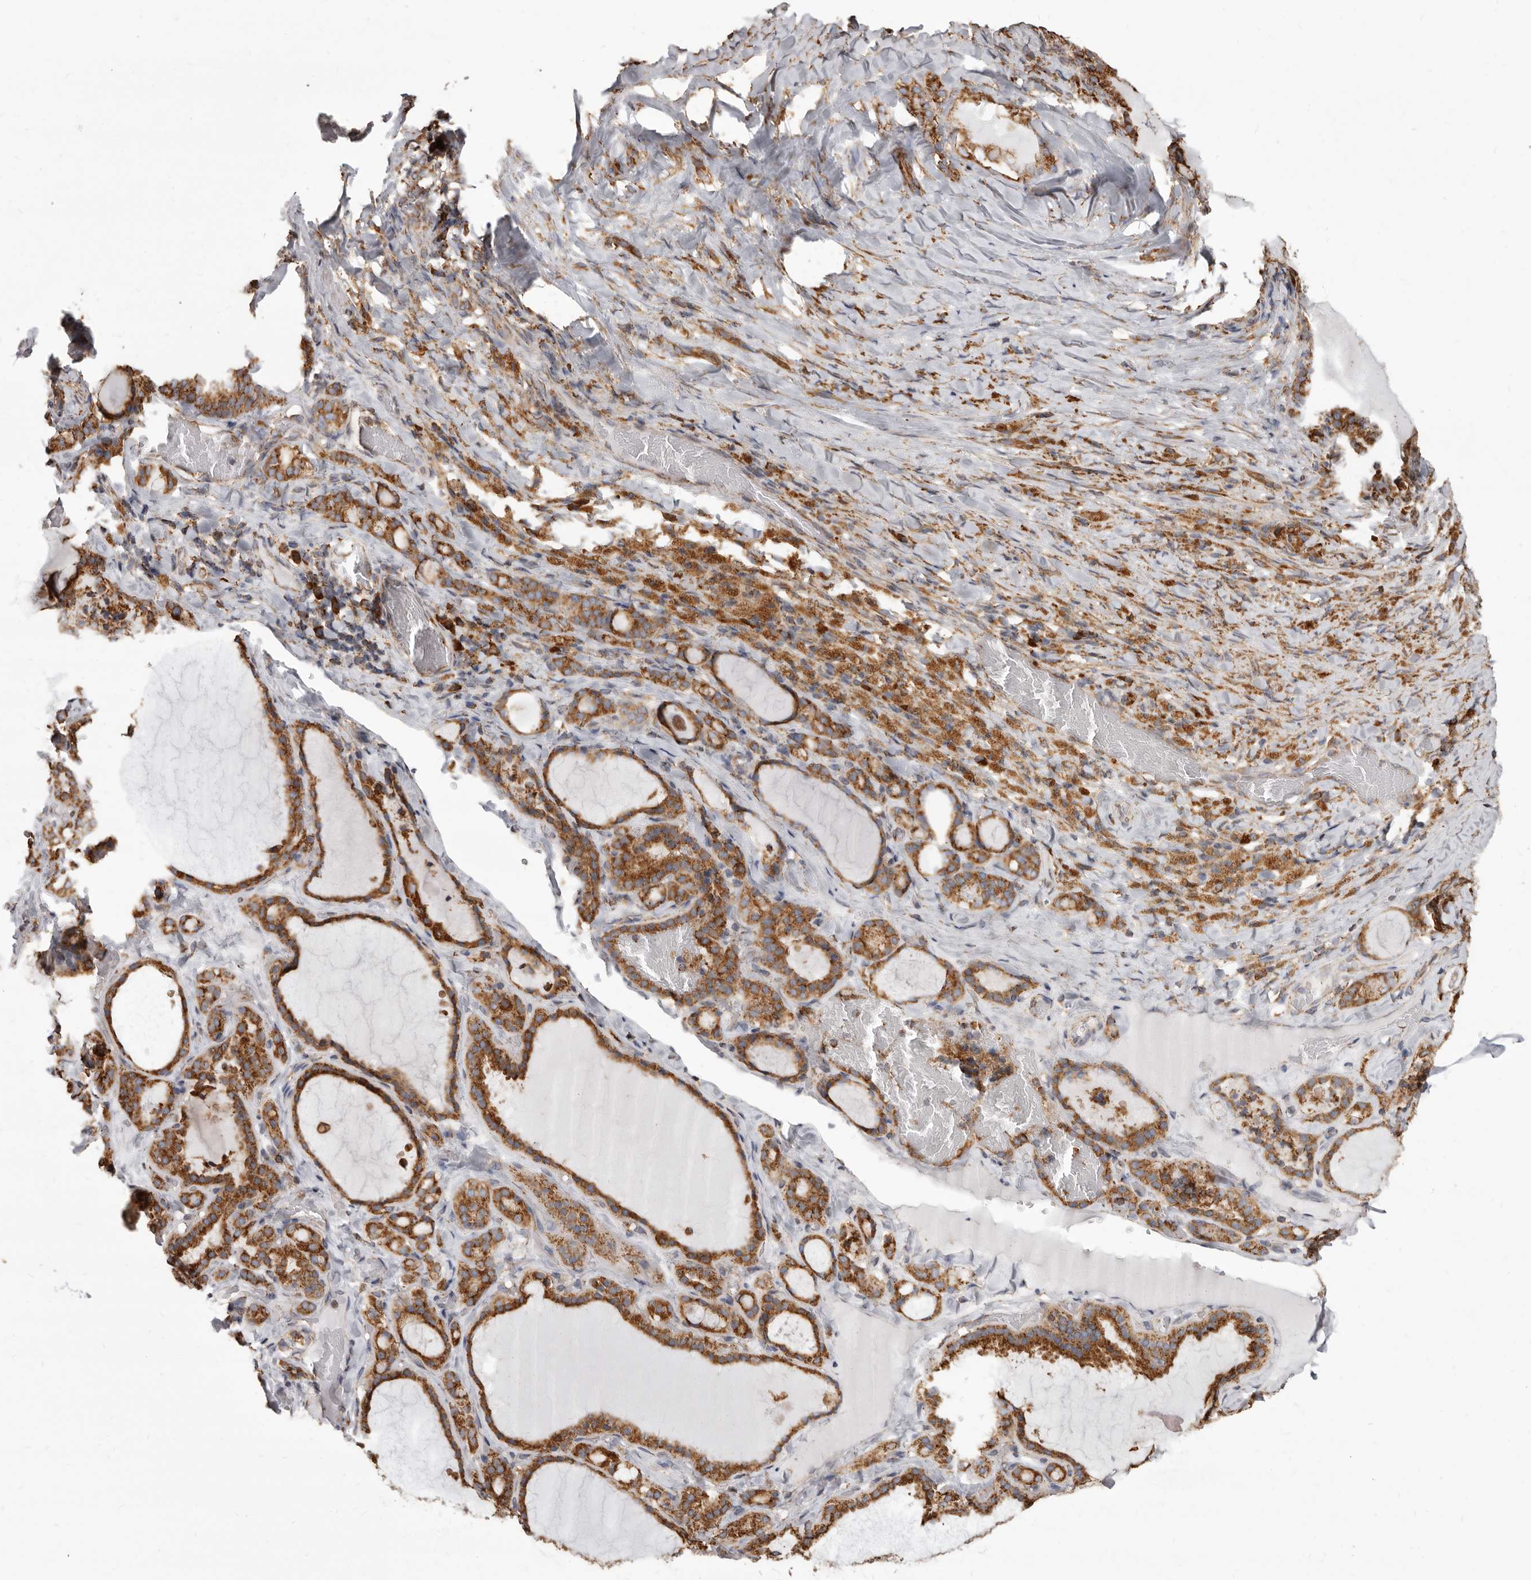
{"staining": {"intensity": "moderate", "quantity": ">75%", "location": "cytoplasmic/membranous"}, "tissue": "thyroid gland", "cell_type": "Glandular cells", "image_type": "normal", "snomed": [{"axis": "morphology", "description": "Normal tissue, NOS"}, {"axis": "topography", "description": "Thyroid gland"}], "caption": "Brown immunohistochemical staining in unremarkable thyroid gland shows moderate cytoplasmic/membranous positivity in approximately >75% of glandular cells. (brown staining indicates protein expression, while blue staining denotes nuclei).", "gene": "CDK5RAP3", "patient": {"sex": "female", "age": 22}}